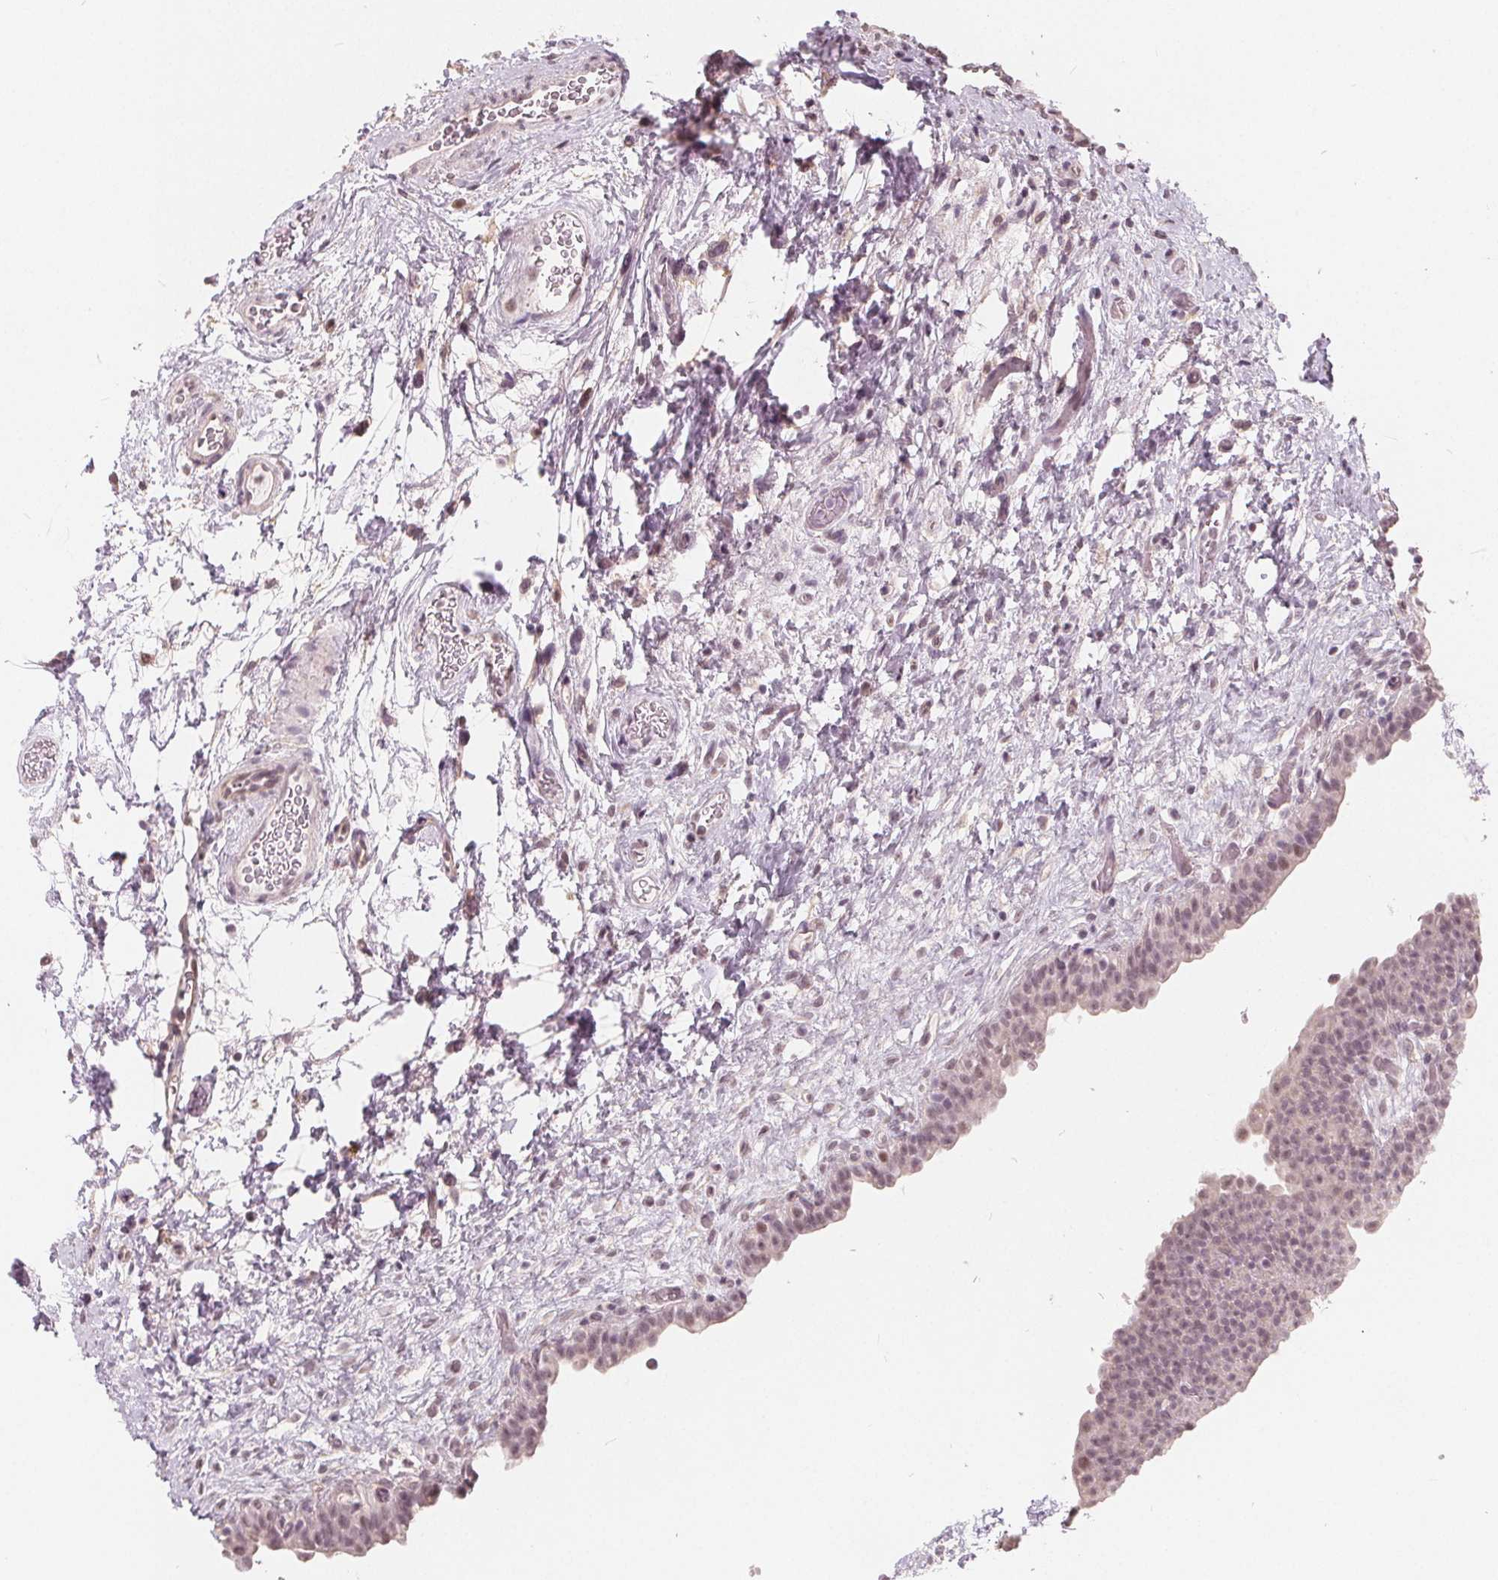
{"staining": {"intensity": "weak", "quantity": "25%-75%", "location": "nuclear"}, "tissue": "urinary bladder", "cell_type": "Urothelial cells", "image_type": "normal", "snomed": [{"axis": "morphology", "description": "Normal tissue, NOS"}, {"axis": "topography", "description": "Urinary bladder"}], "caption": "Urothelial cells exhibit weak nuclear positivity in approximately 25%-75% of cells in normal urinary bladder.", "gene": "NUP210L", "patient": {"sex": "male", "age": 69}}